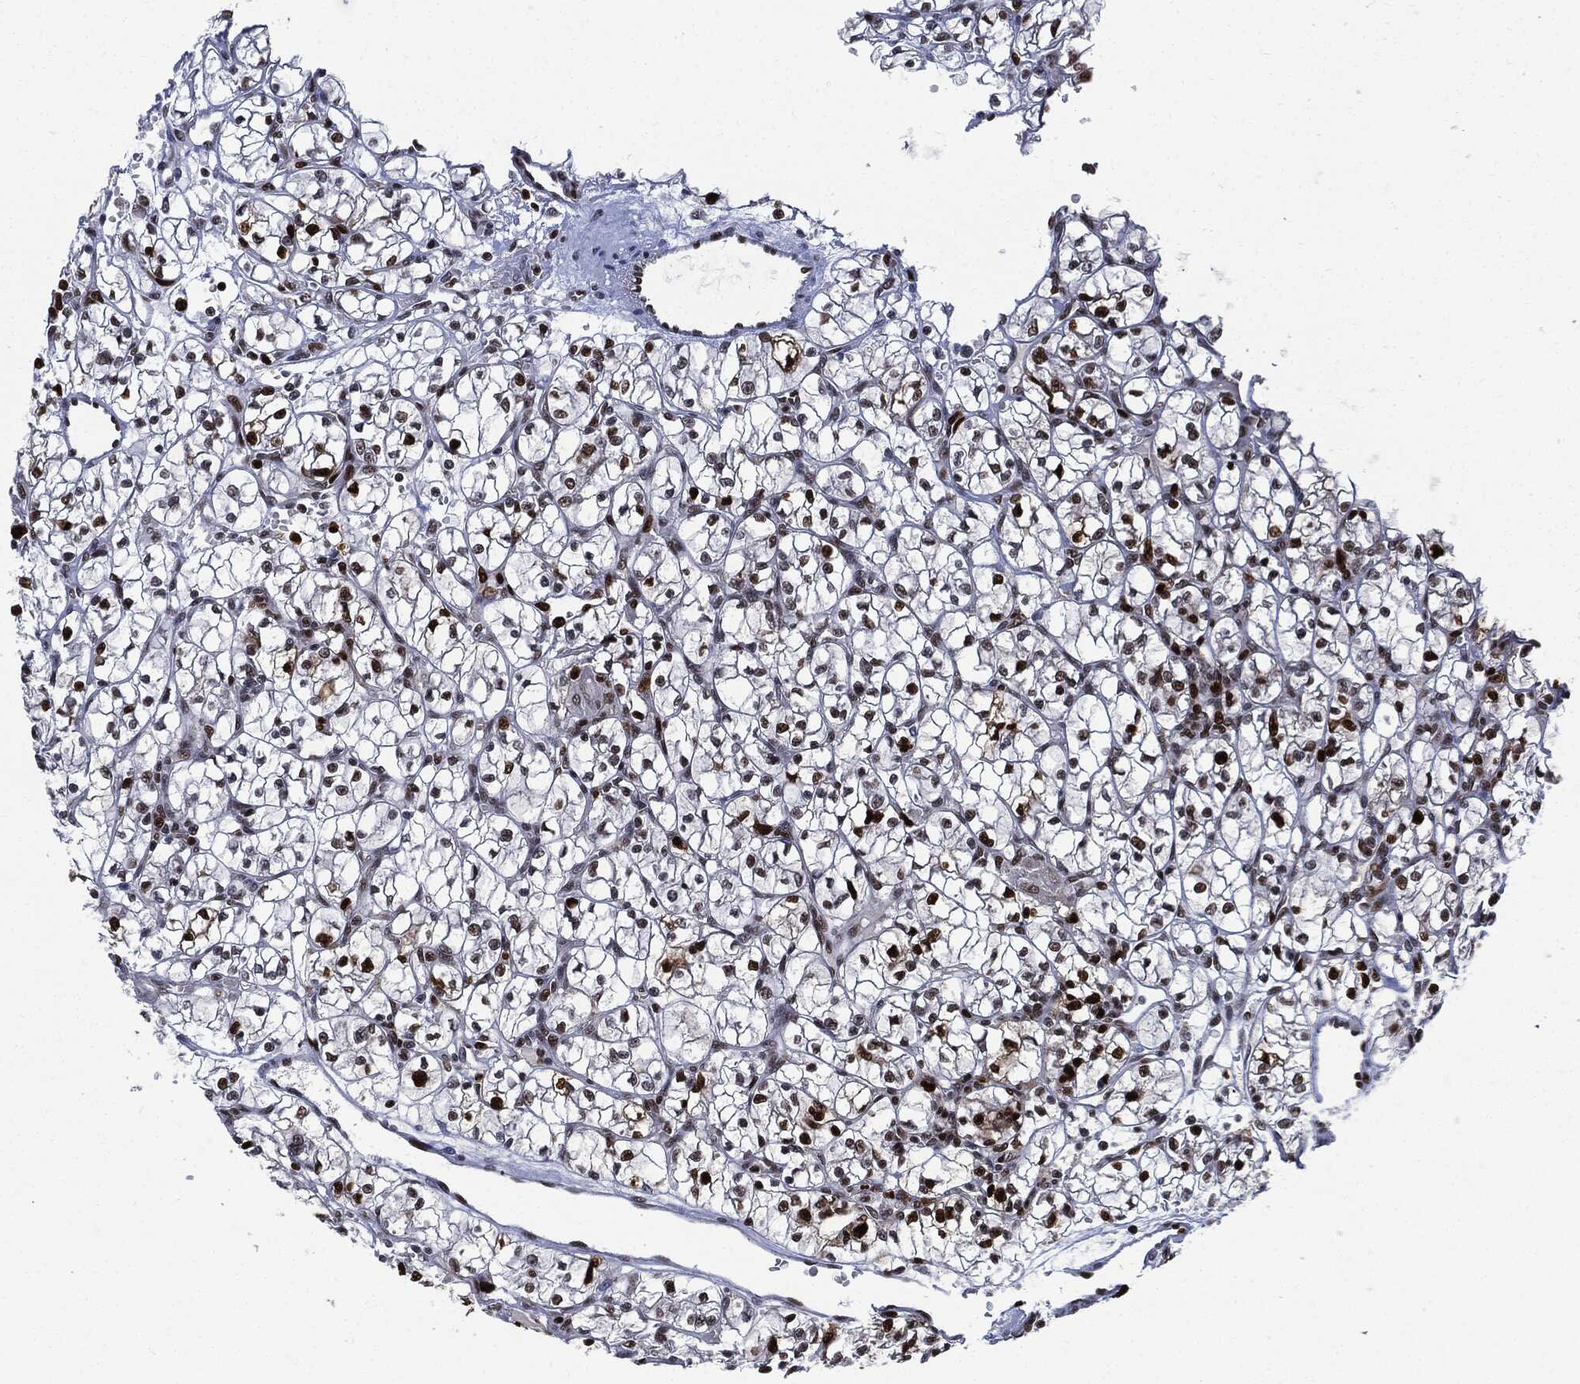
{"staining": {"intensity": "strong", "quantity": "<25%", "location": "nuclear"}, "tissue": "renal cancer", "cell_type": "Tumor cells", "image_type": "cancer", "snomed": [{"axis": "morphology", "description": "Adenocarcinoma, NOS"}, {"axis": "topography", "description": "Kidney"}], "caption": "Adenocarcinoma (renal) stained with IHC exhibits strong nuclear positivity in approximately <25% of tumor cells.", "gene": "PCNA", "patient": {"sex": "female", "age": 64}}